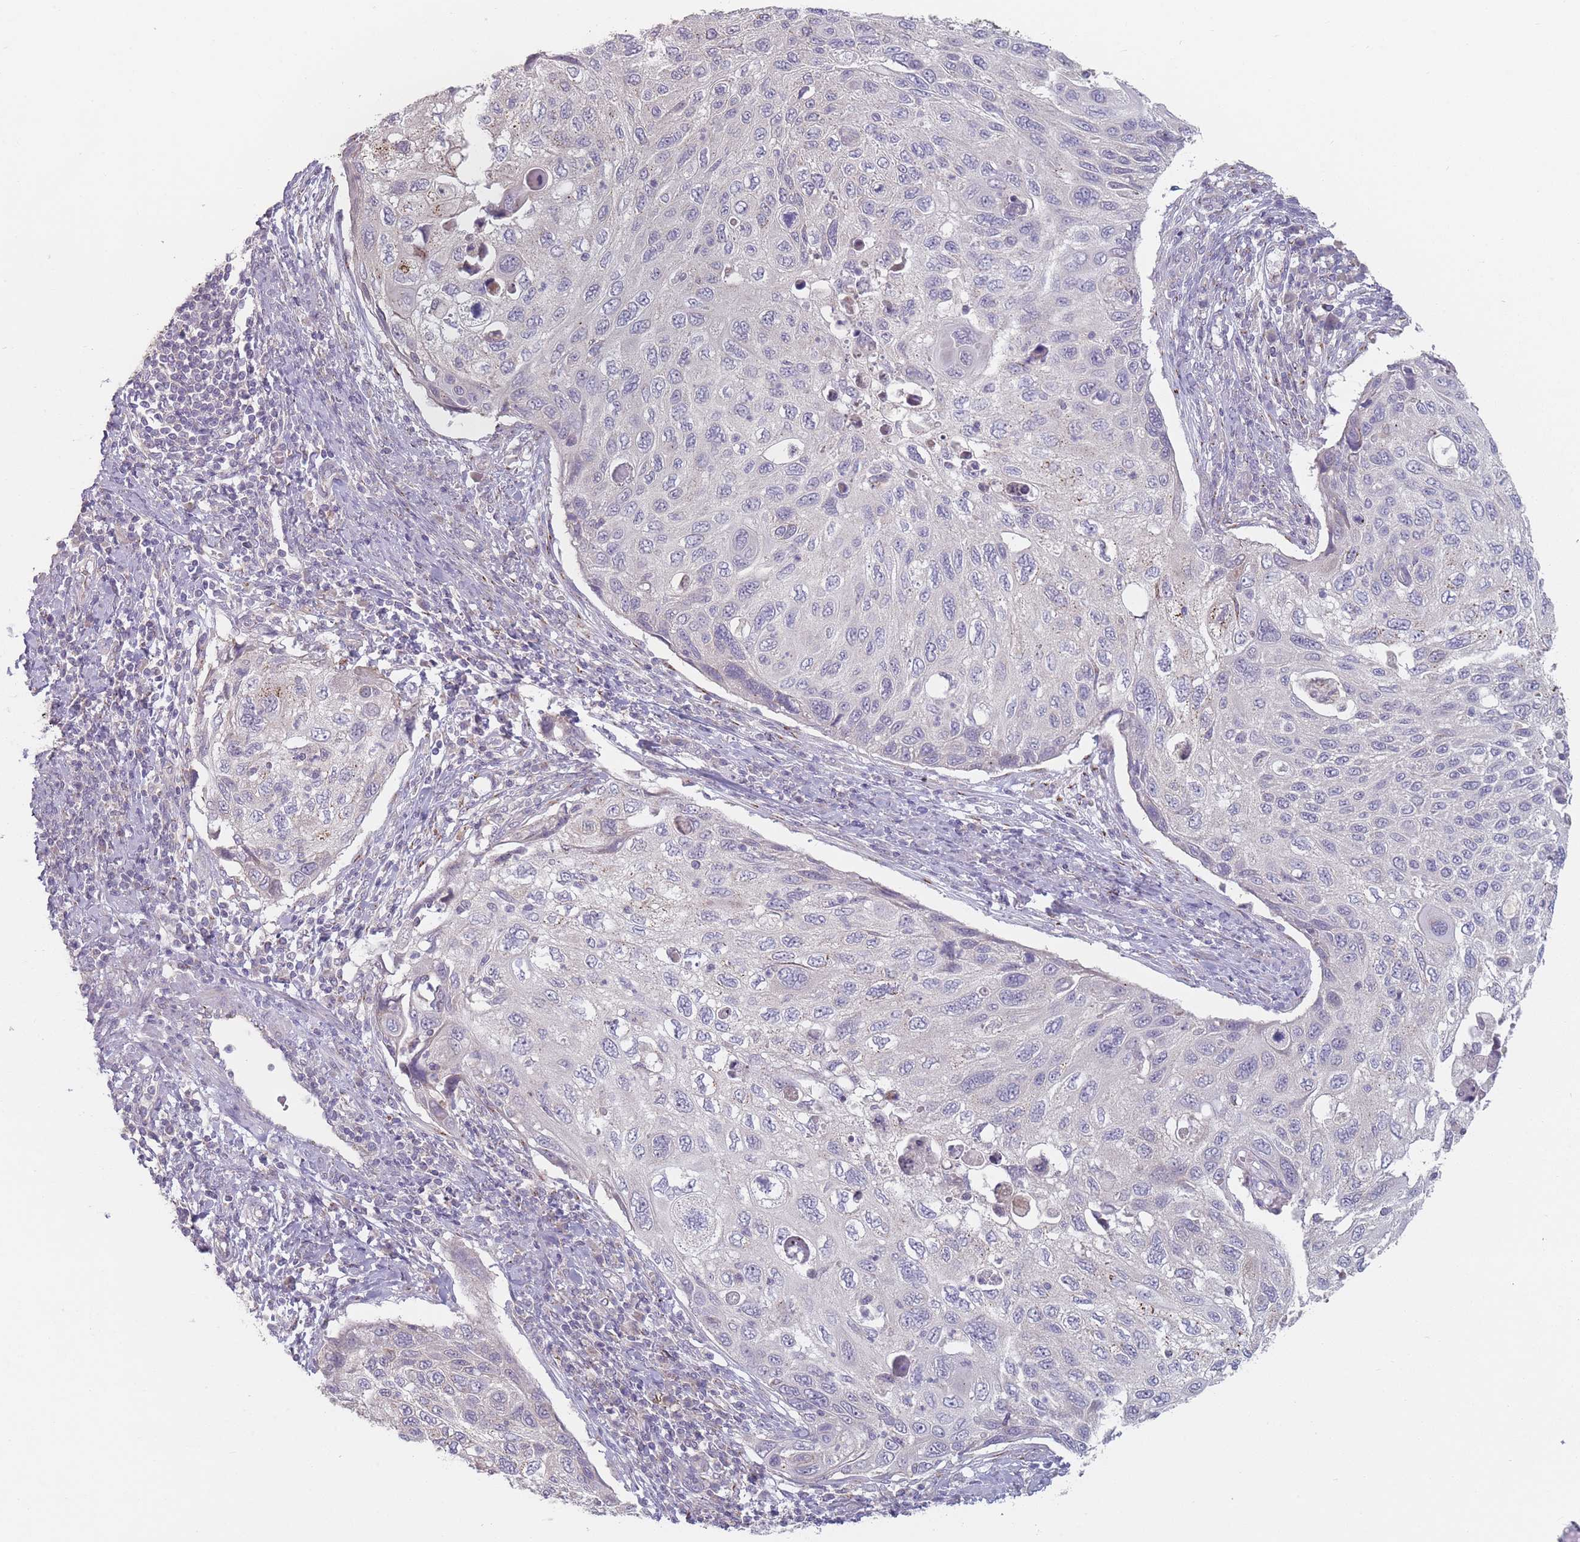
{"staining": {"intensity": "negative", "quantity": "none", "location": "none"}, "tissue": "cervical cancer", "cell_type": "Tumor cells", "image_type": "cancer", "snomed": [{"axis": "morphology", "description": "Squamous cell carcinoma, NOS"}, {"axis": "topography", "description": "Cervix"}], "caption": "Cervical cancer was stained to show a protein in brown. There is no significant staining in tumor cells.", "gene": "AKAIN1", "patient": {"sex": "female", "age": 70}}